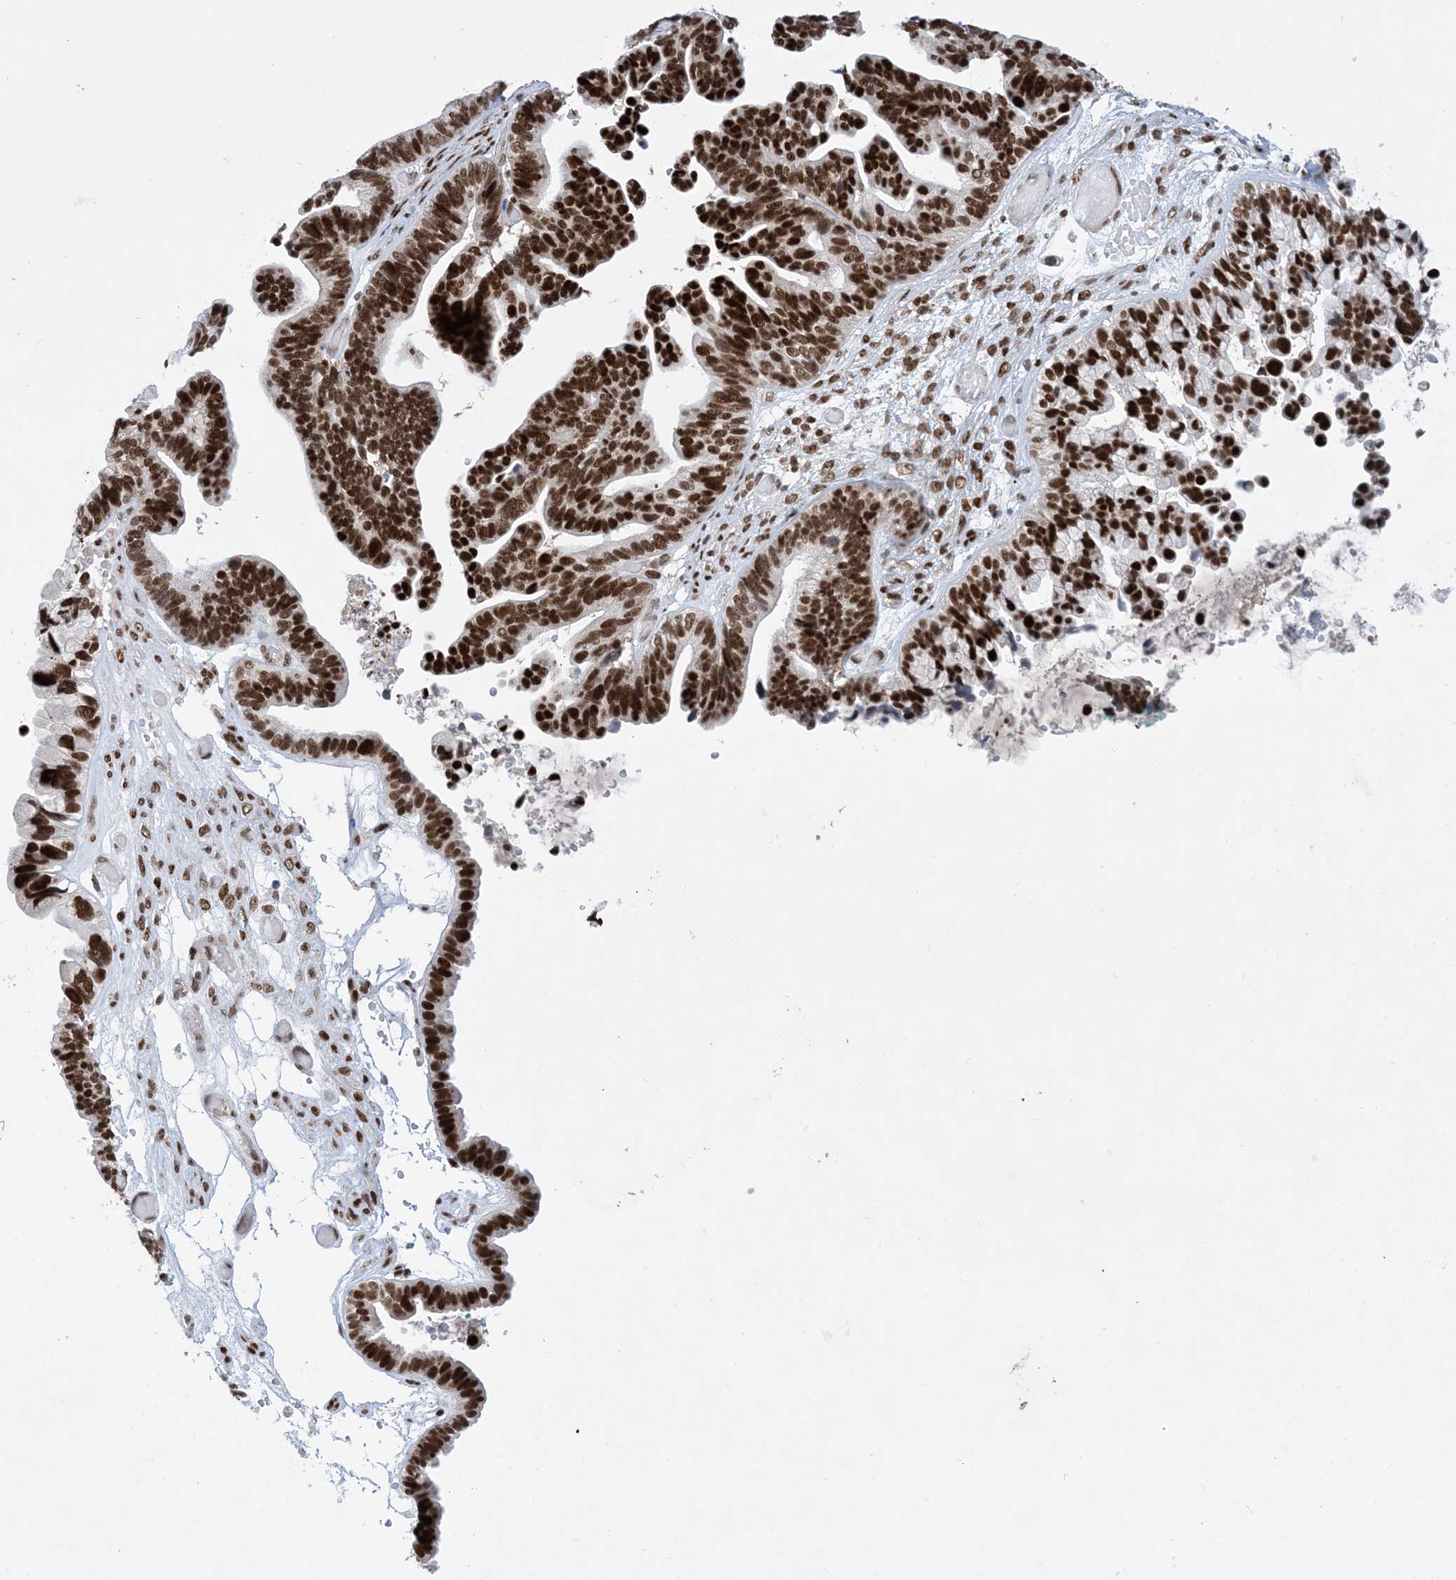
{"staining": {"intensity": "strong", "quantity": ">75%", "location": "nuclear"}, "tissue": "ovarian cancer", "cell_type": "Tumor cells", "image_type": "cancer", "snomed": [{"axis": "morphology", "description": "Cystadenocarcinoma, serous, NOS"}, {"axis": "topography", "description": "Ovary"}], "caption": "High-magnification brightfield microscopy of ovarian cancer stained with DAB (brown) and counterstained with hematoxylin (blue). tumor cells exhibit strong nuclear positivity is appreciated in approximately>75% of cells.", "gene": "TSPYL1", "patient": {"sex": "female", "age": 56}}